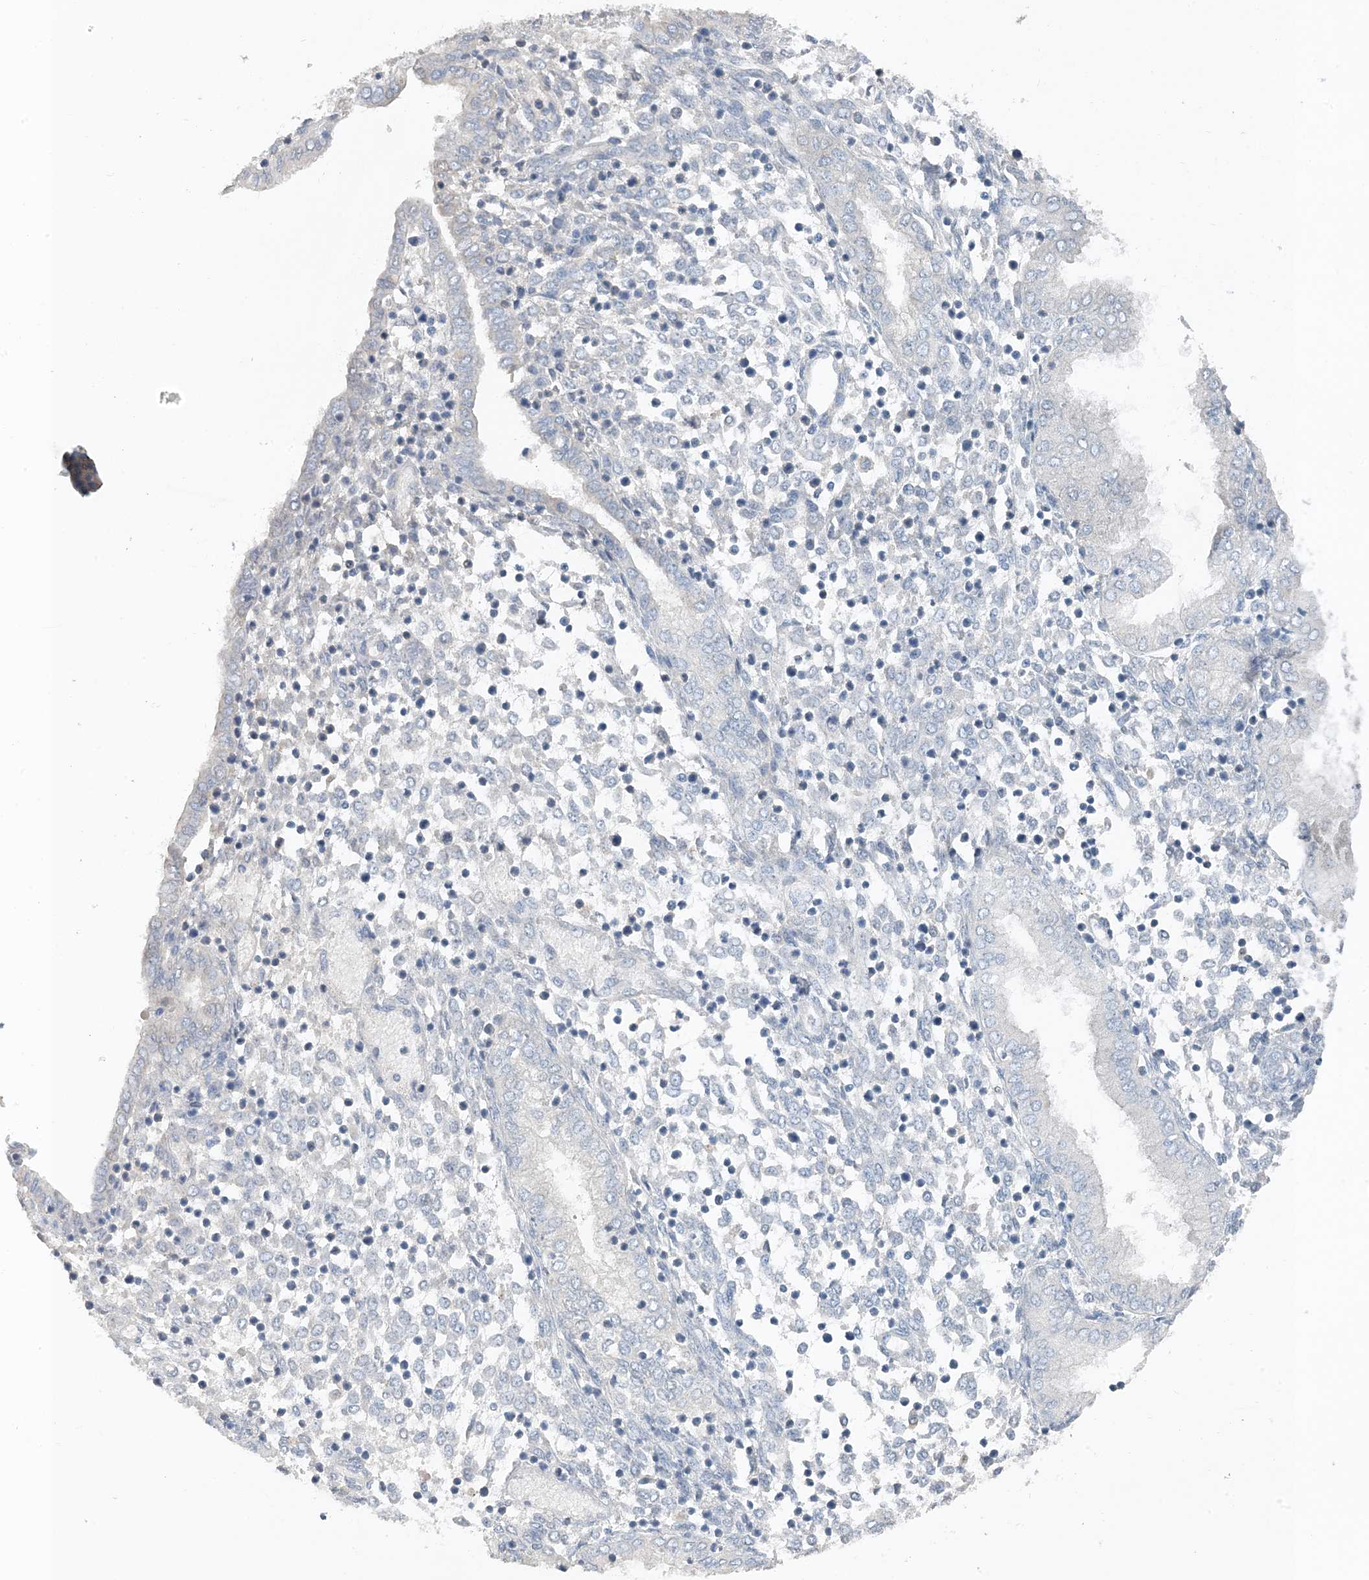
{"staining": {"intensity": "negative", "quantity": "none", "location": "none"}, "tissue": "endometrium", "cell_type": "Cells in endometrial stroma", "image_type": "normal", "snomed": [{"axis": "morphology", "description": "Normal tissue, NOS"}, {"axis": "topography", "description": "Endometrium"}], "caption": "Cells in endometrial stroma show no significant staining in benign endometrium. (DAB (3,3'-diaminobenzidine) IHC, high magnification).", "gene": "CTRL", "patient": {"sex": "female", "age": 53}}